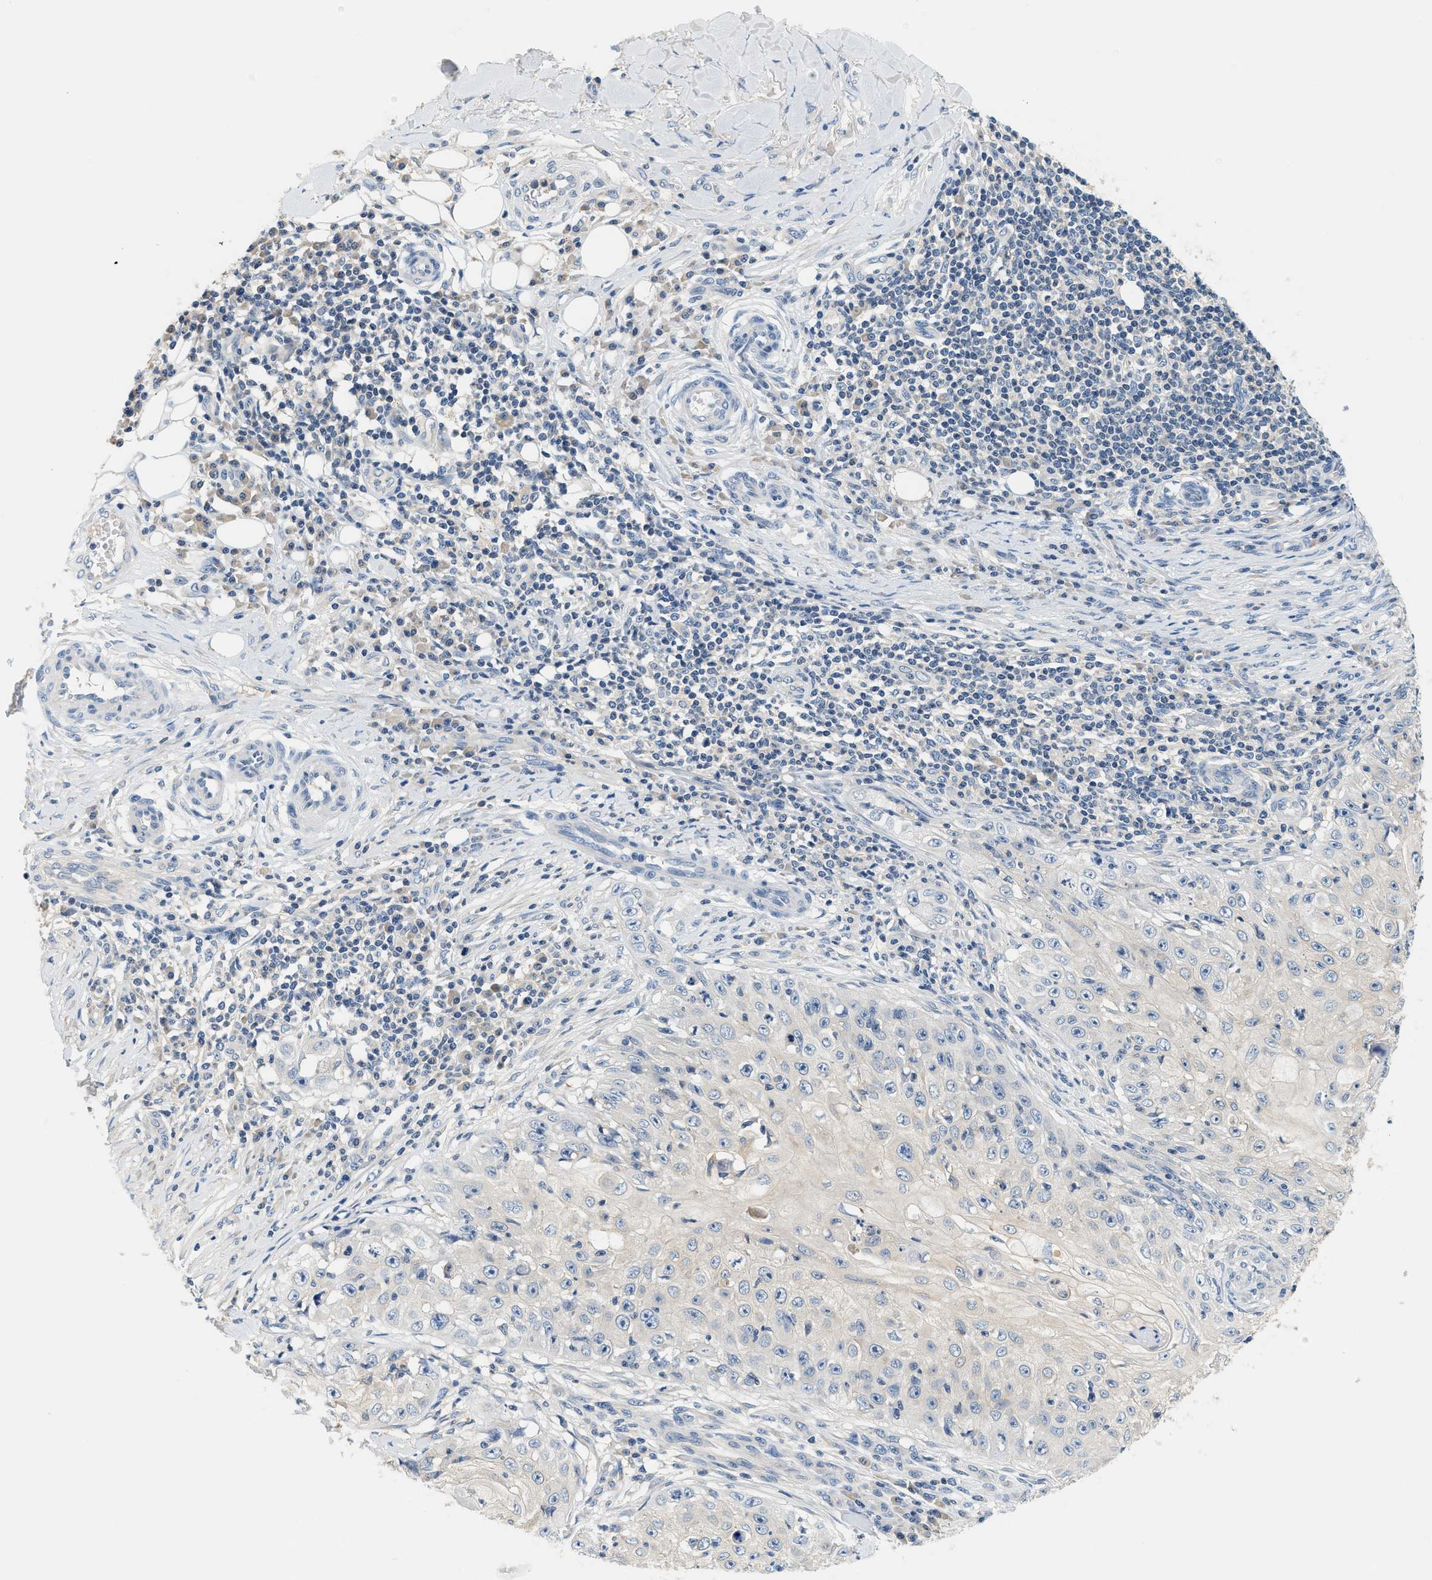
{"staining": {"intensity": "negative", "quantity": "none", "location": "none"}, "tissue": "skin cancer", "cell_type": "Tumor cells", "image_type": "cancer", "snomed": [{"axis": "morphology", "description": "Squamous cell carcinoma, NOS"}, {"axis": "topography", "description": "Skin"}], "caption": "This is an immunohistochemistry image of human skin squamous cell carcinoma. There is no positivity in tumor cells.", "gene": "SLC35E1", "patient": {"sex": "male", "age": 86}}